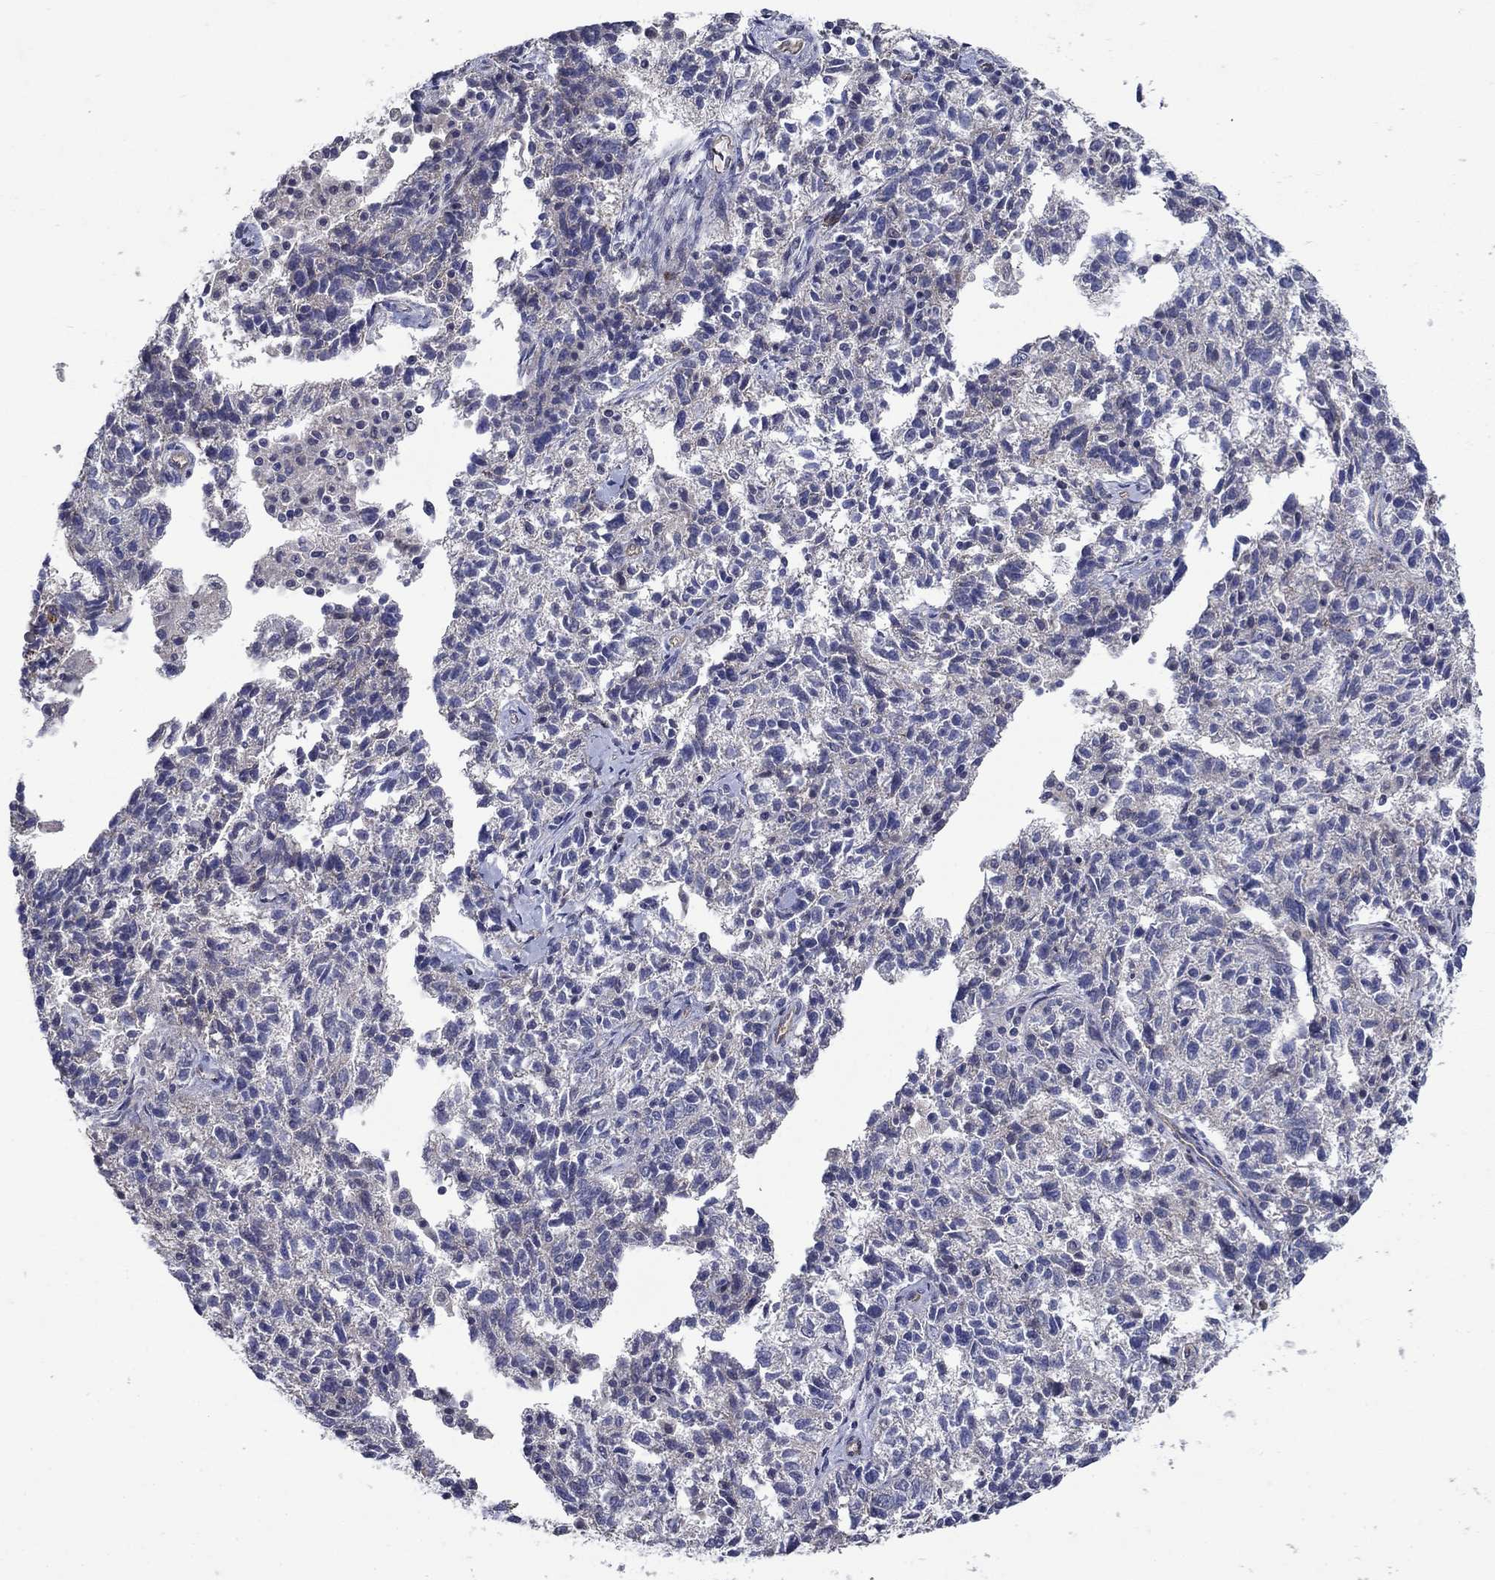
{"staining": {"intensity": "negative", "quantity": "none", "location": "none"}, "tissue": "ovarian cancer", "cell_type": "Tumor cells", "image_type": "cancer", "snomed": [{"axis": "morphology", "description": "Cystadenocarcinoma, serous, NOS"}, {"axis": "topography", "description": "Ovary"}], "caption": "High magnification brightfield microscopy of serous cystadenocarcinoma (ovarian) stained with DAB (3,3'-diaminobenzidine) (brown) and counterstained with hematoxylin (blue): tumor cells show no significant staining.", "gene": "SLC7A1", "patient": {"sex": "female", "age": 71}}